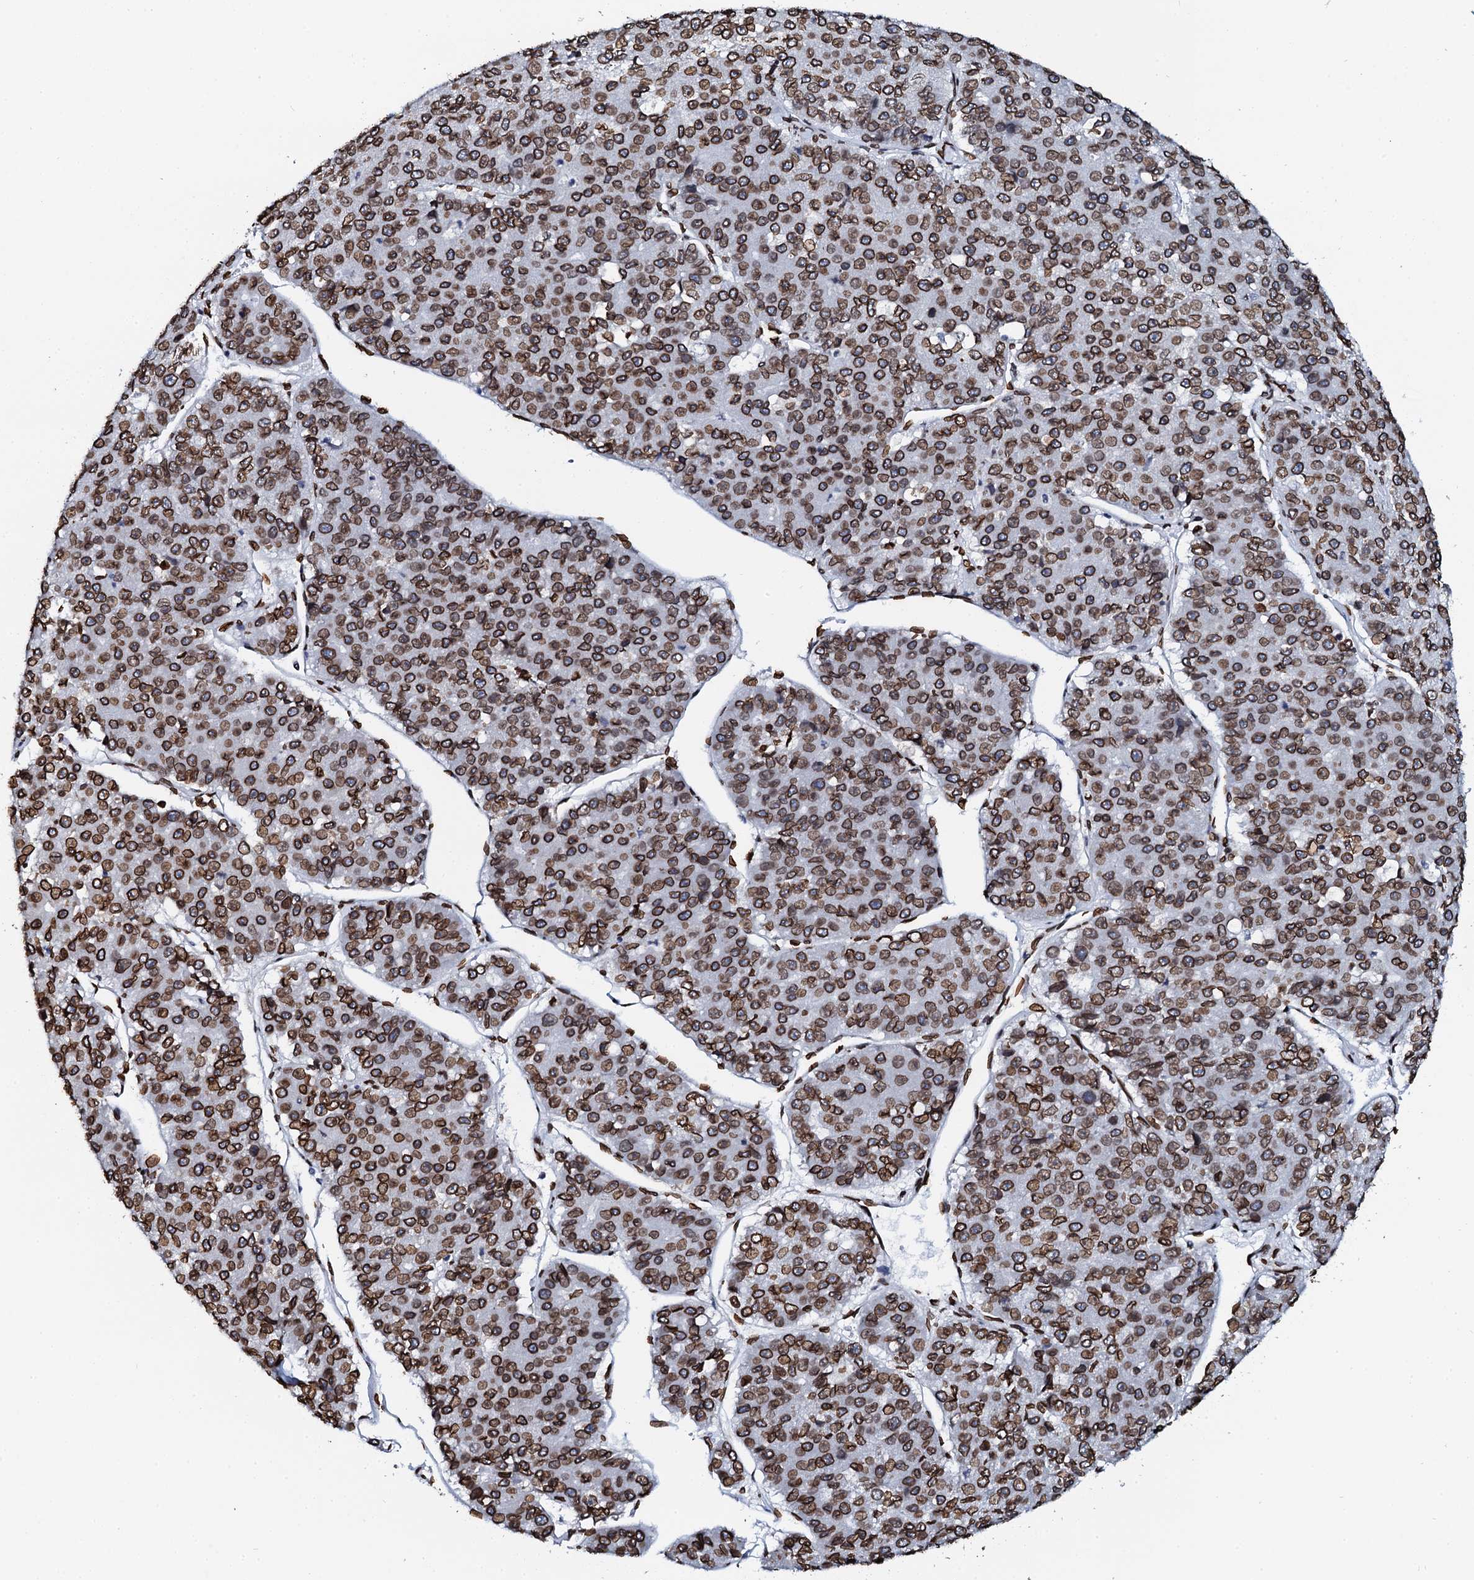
{"staining": {"intensity": "strong", "quantity": ">75%", "location": "cytoplasmic/membranous,nuclear"}, "tissue": "pancreatic cancer", "cell_type": "Tumor cells", "image_type": "cancer", "snomed": [{"axis": "morphology", "description": "Adenocarcinoma, NOS"}, {"axis": "topography", "description": "Pancreas"}], "caption": "Pancreatic cancer (adenocarcinoma) stained with a brown dye reveals strong cytoplasmic/membranous and nuclear positive staining in about >75% of tumor cells.", "gene": "KATNAL2", "patient": {"sex": "male", "age": 50}}